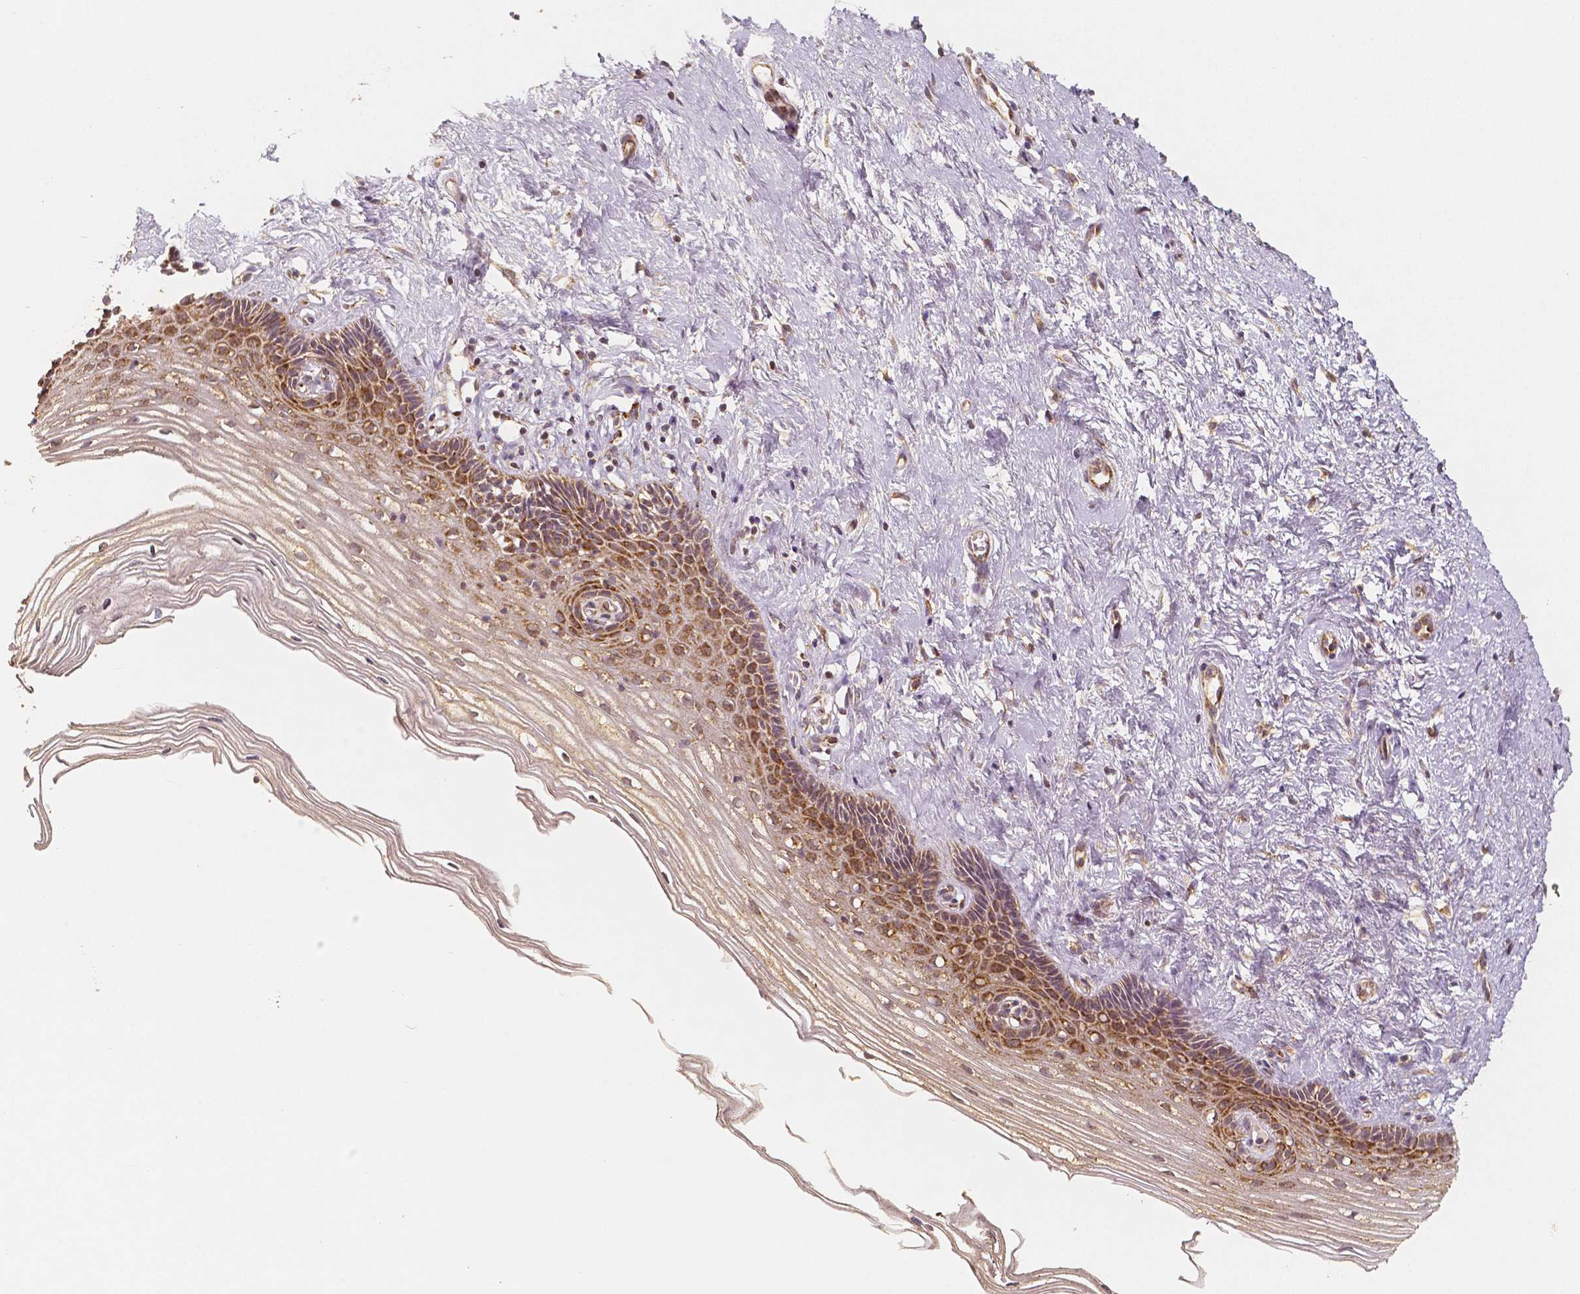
{"staining": {"intensity": "strong", "quantity": "25%-75%", "location": "cytoplasmic/membranous"}, "tissue": "cervix", "cell_type": "Squamous epithelial cells", "image_type": "normal", "snomed": [{"axis": "morphology", "description": "Normal tissue, NOS"}, {"axis": "topography", "description": "Cervix"}], "caption": "There is high levels of strong cytoplasmic/membranous positivity in squamous epithelial cells of benign cervix, as demonstrated by immunohistochemical staining (brown color).", "gene": "PGAM5", "patient": {"sex": "female", "age": 40}}